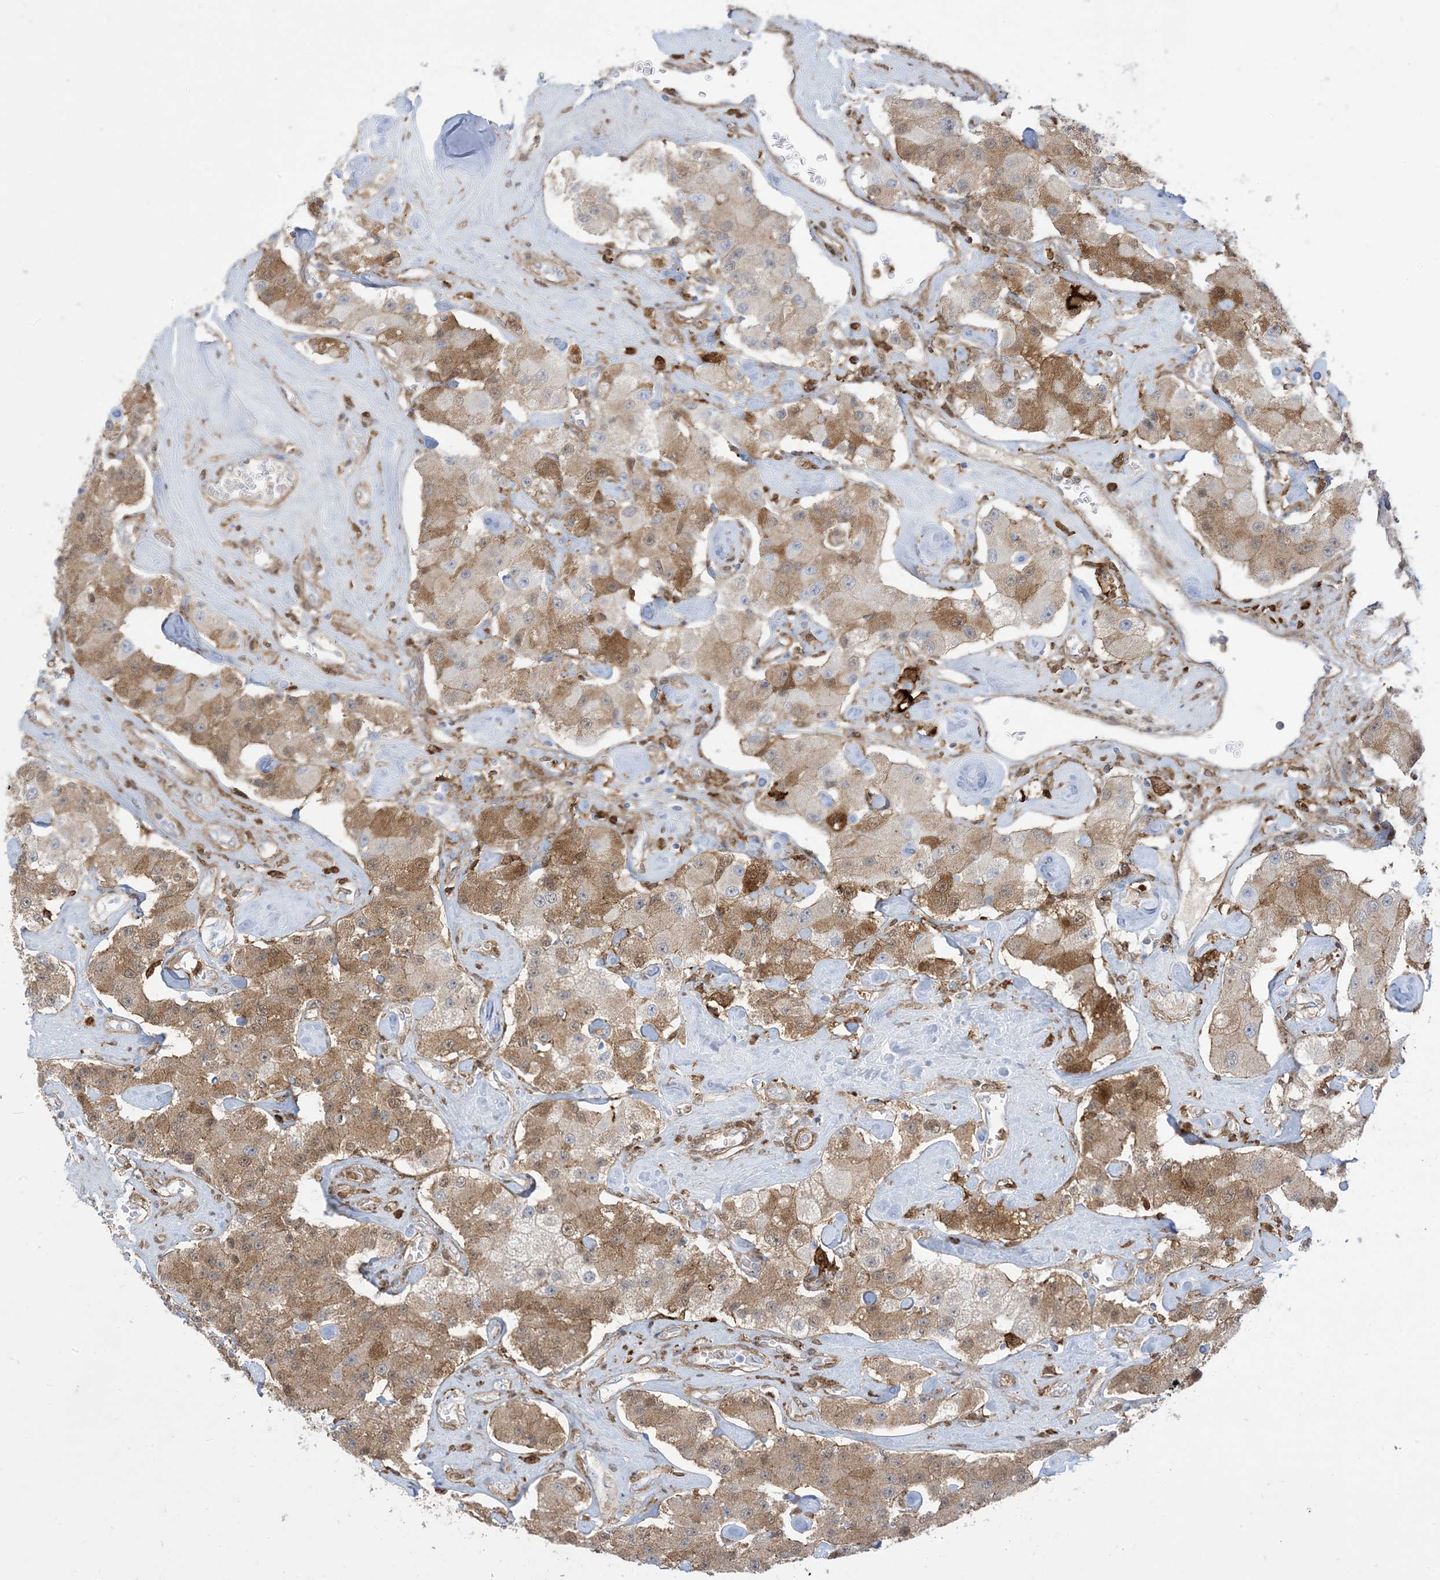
{"staining": {"intensity": "moderate", "quantity": ">75%", "location": "cytoplasmic/membranous"}, "tissue": "carcinoid", "cell_type": "Tumor cells", "image_type": "cancer", "snomed": [{"axis": "morphology", "description": "Carcinoid, malignant, NOS"}, {"axis": "topography", "description": "Pancreas"}], "caption": "A medium amount of moderate cytoplasmic/membranous positivity is seen in about >75% of tumor cells in malignant carcinoid tissue.", "gene": "GSN", "patient": {"sex": "male", "age": 41}}